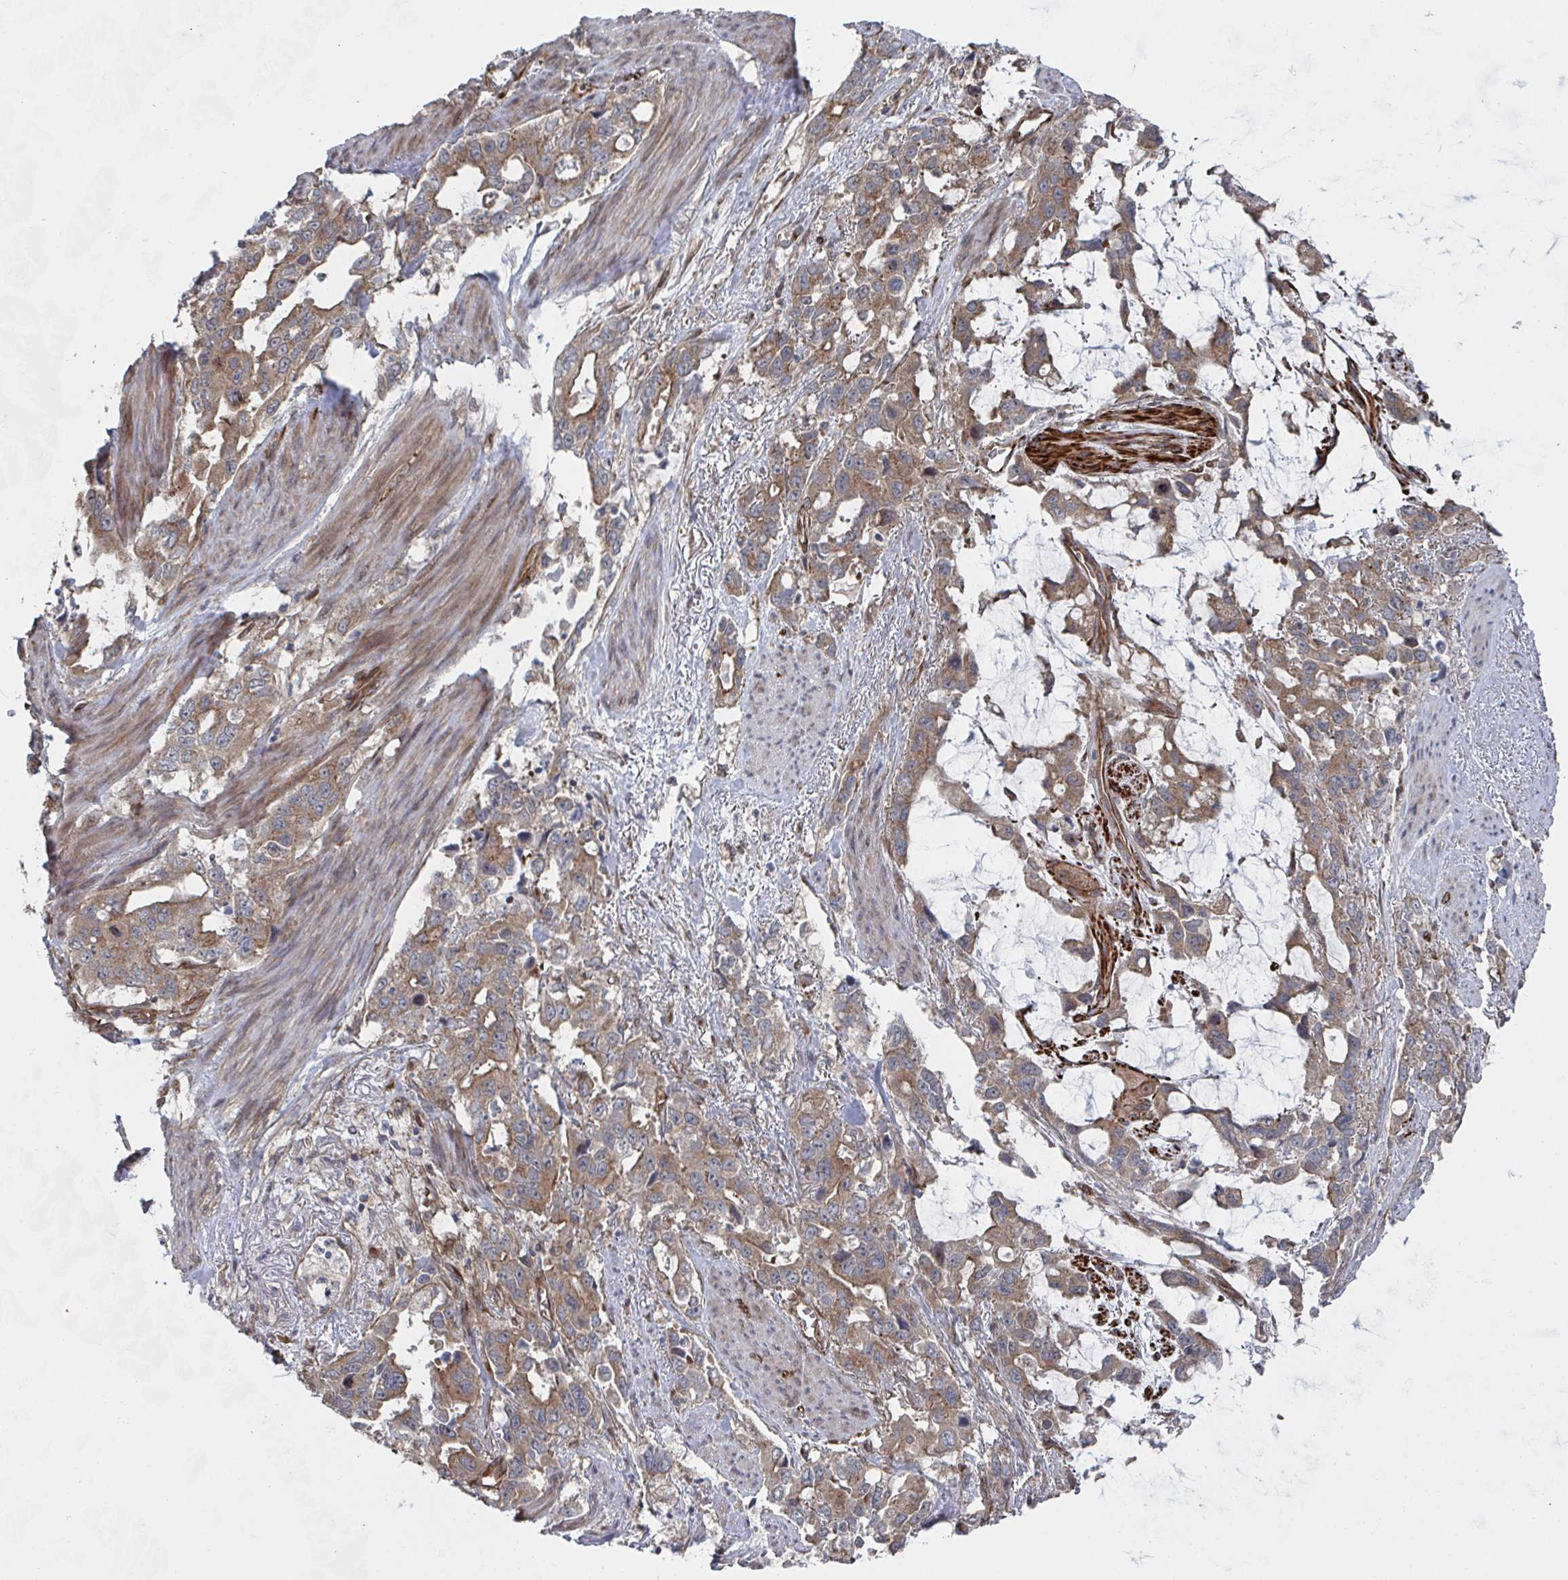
{"staining": {"intensity": "moderate", "quantity": ">75%", "location": "cytoplasmic/membranous"}, "tissue": "stomach cancer", "cell_type": "Tumor cells", "image_type": "cancer", "snomed": [{"axis": "morphology", "description": "Adenocarcinoma, NOS"}, {"axis": "topography", "description": "Stomach, upper"}], "caption": "The histopathology image reveals staining of adenocarcinoma (stomach), revealing moderate cytoplasmic/membranous protein positivity (brown color) within tumor cells.", "gene": "DVL3", "patient": {"sex": "male", "age": 85}}